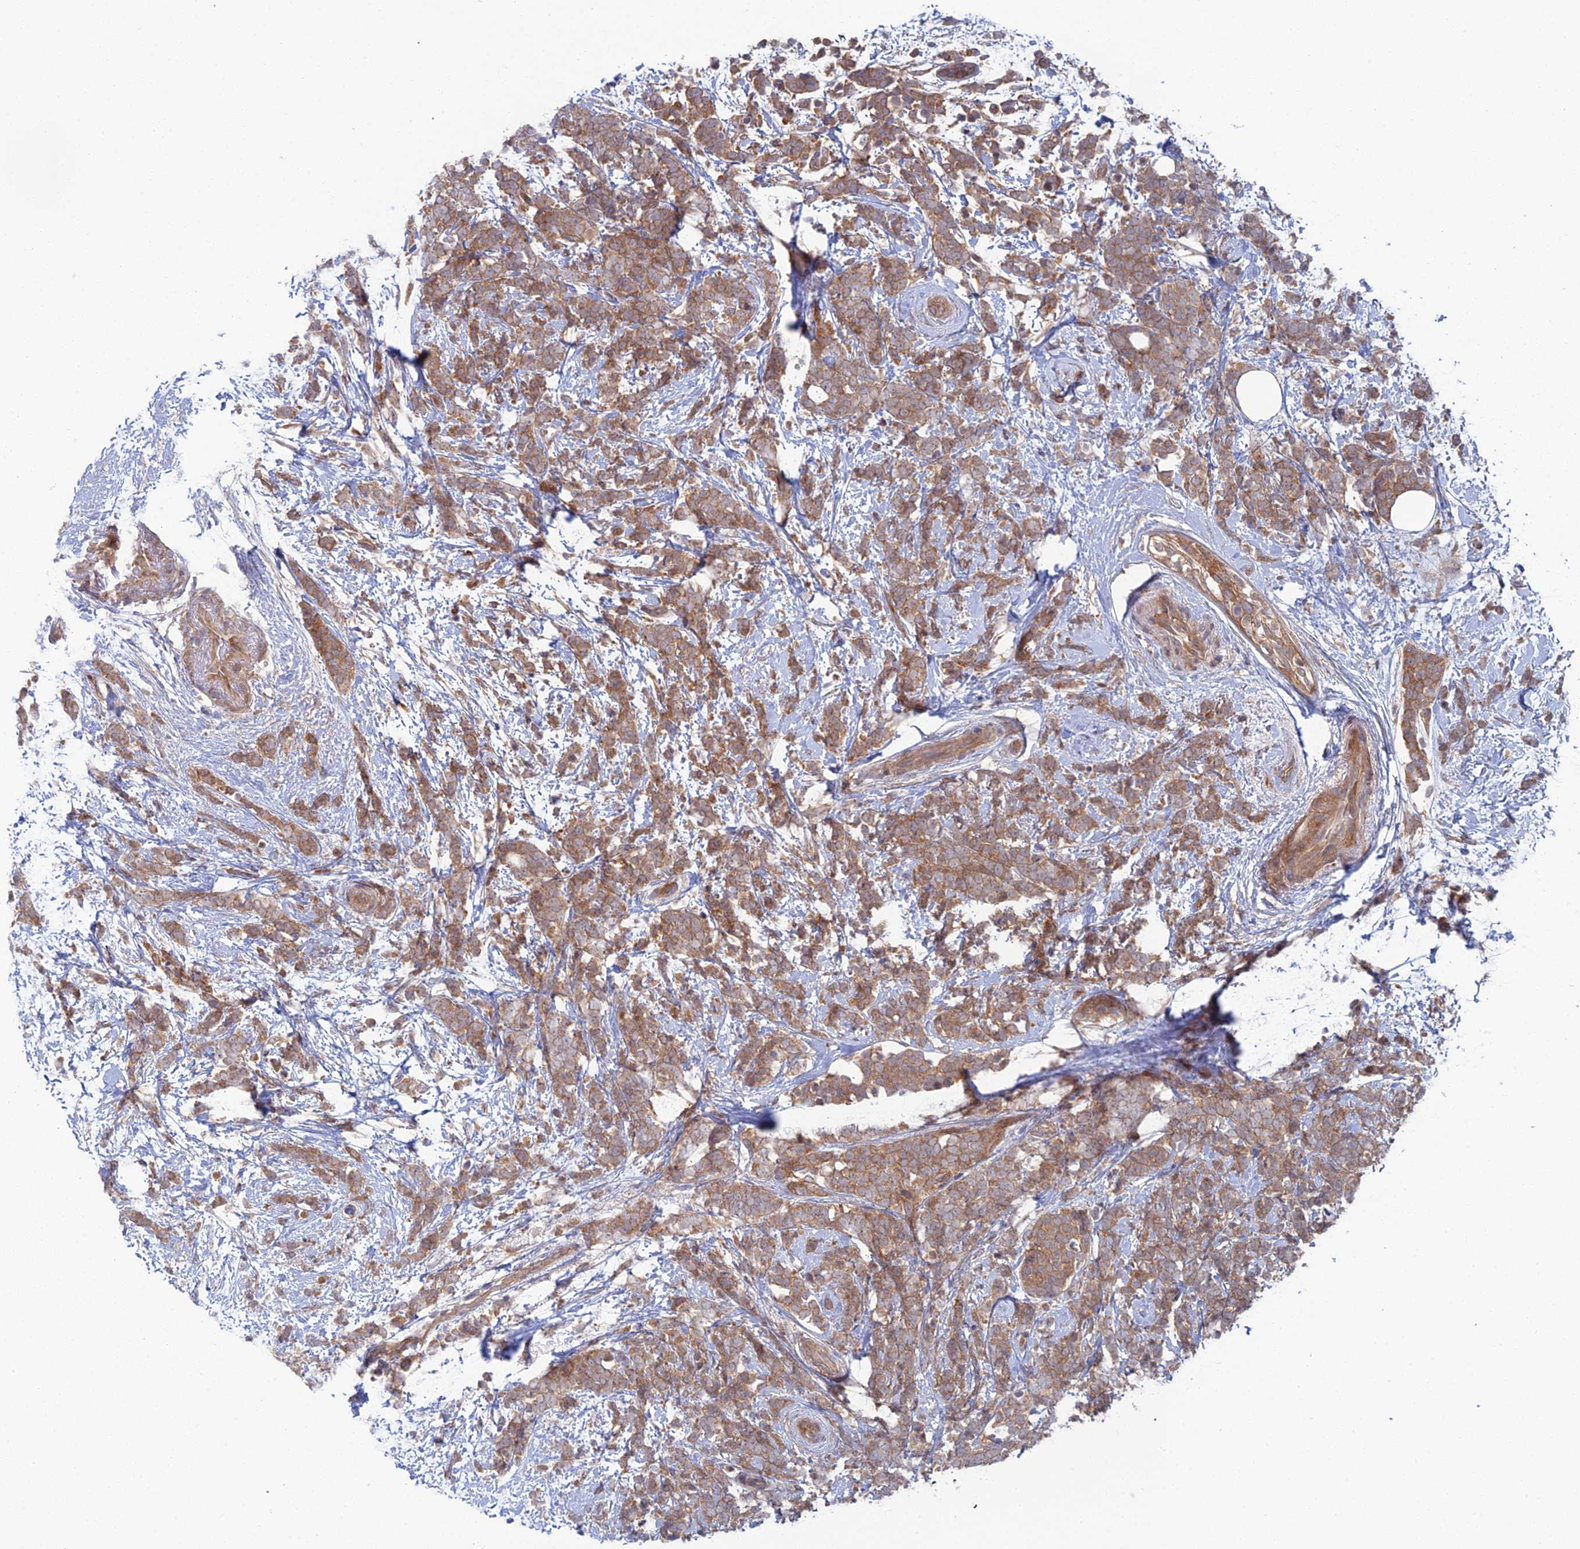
{"staining": {"intensity": "moderate", "quantity": ">75%", "location": "cytoplasmic/membranous"}, "tissue": "breast cancer", "cell_type": "Tumor cells", "image_type": "cancer", "snomed": [{"axis": "morphology", "description": "Lobular carcinoma"}, {"axis": "topography", "description": "Breast"}], "caption": "About >75% of tumor cells in breast lobular carcinoma display moderate cytoplasmic/membranous protein expression as visualized by brown immunohistochemical staining.", "gene": "ABHD1", "patient": {"sex": "female", "age": 58}}